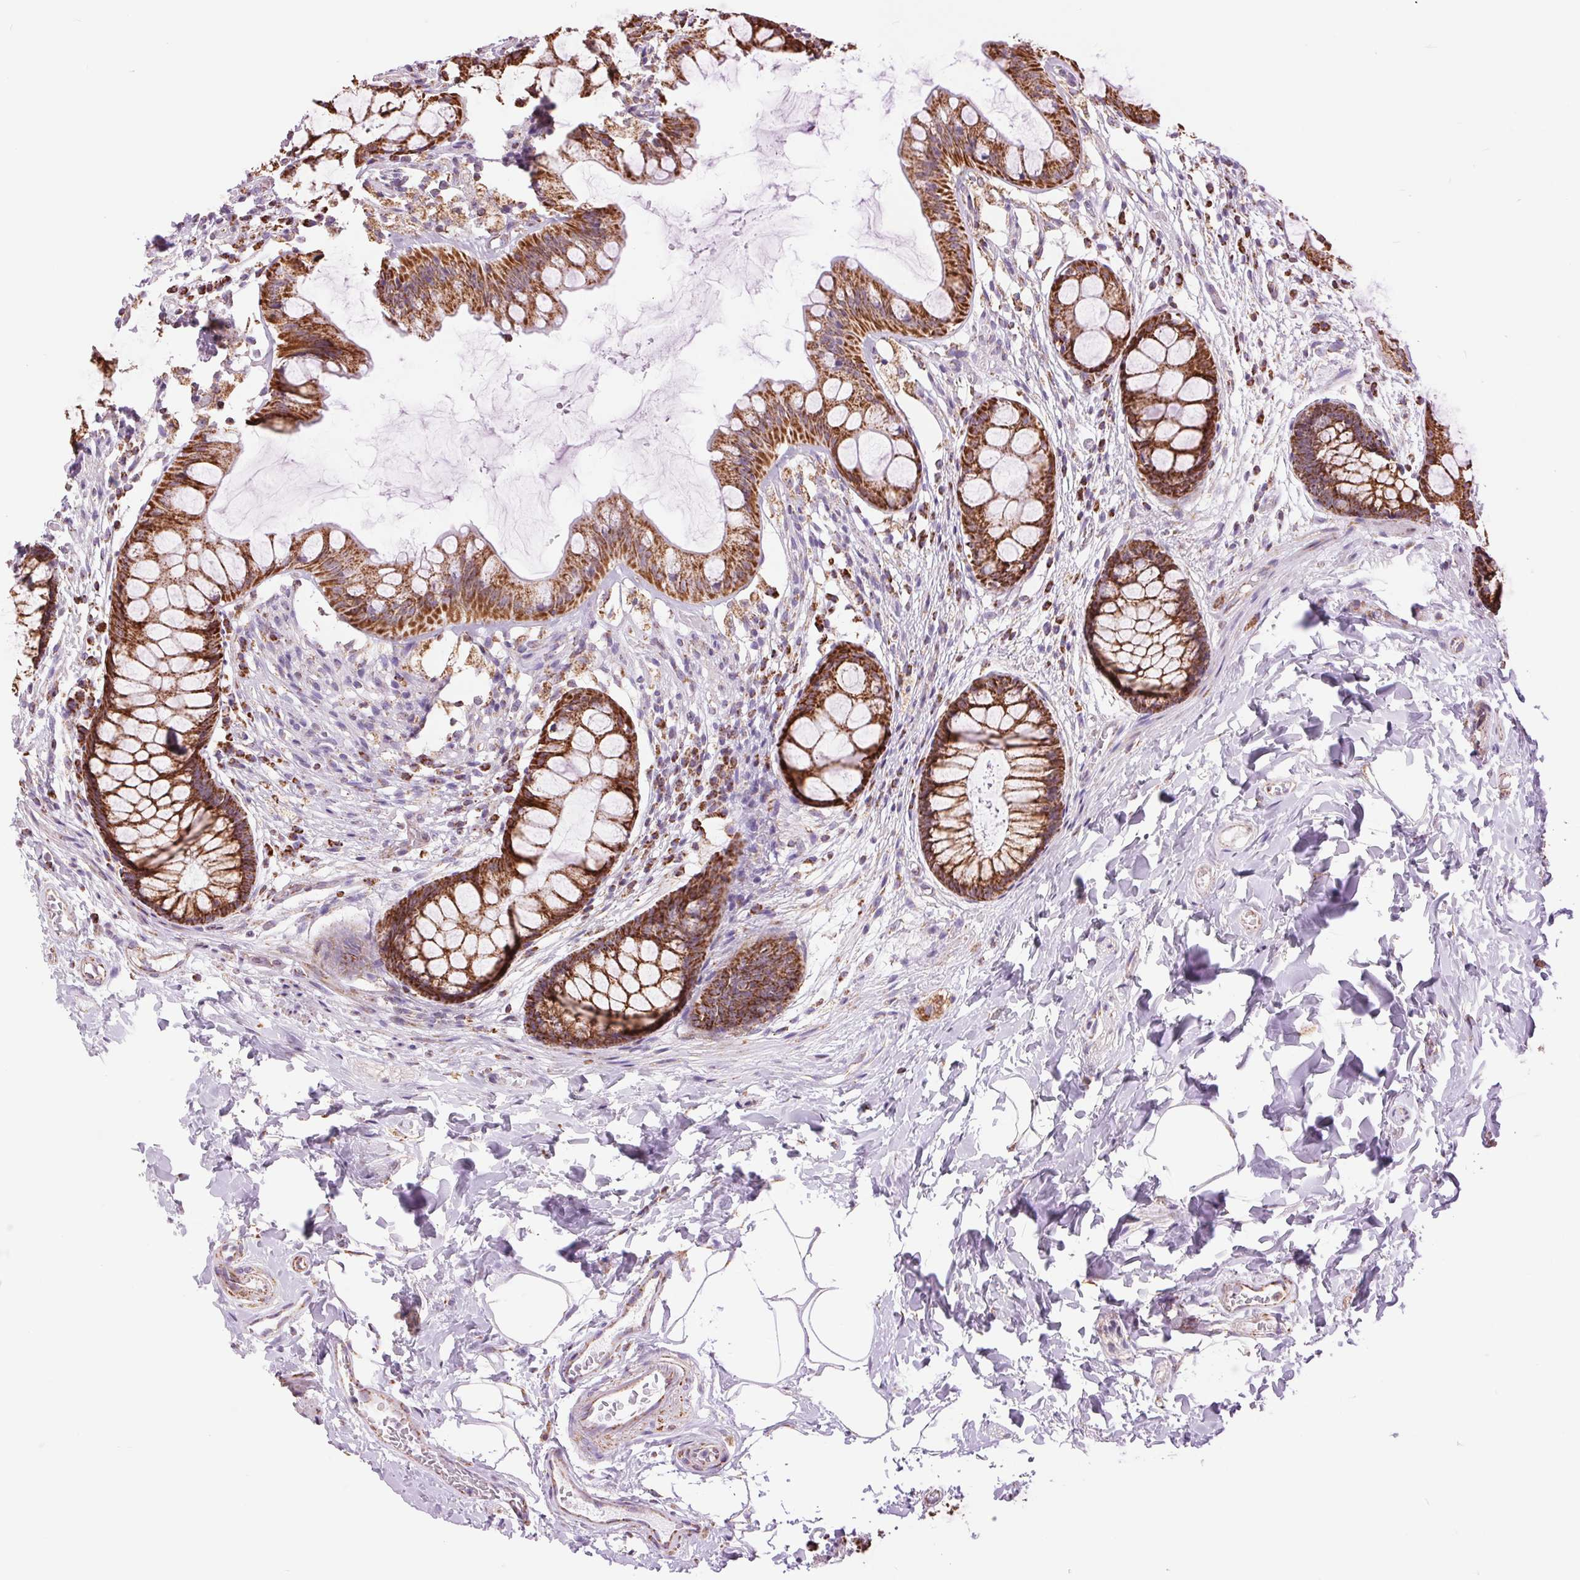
{"staining": {"intensity": "strong", "quantity": ">75%", "location": "cytoplasmic/membranous"}, "tissue": "rectum", "cell_type": "Glandular cells", "image_type": "normal", "snomed": [{"axis": "morphology", "description": "Normal tissue, NOS"}, {"axis": "topography", "description": "Rectum"}], "caption": "Immunohistochemistry (IHC) photomicrograph of benign rectum: rectum stained using immunohistochemistry demonstrates high levels of strong protein expression localized specifically in the cytoplasmic/membranous of glandular cells, appearing as a cytoplasmic/membranous brown color.", "gene": "ATP5PB", "patient": {"sex": "female", "age": 62}}